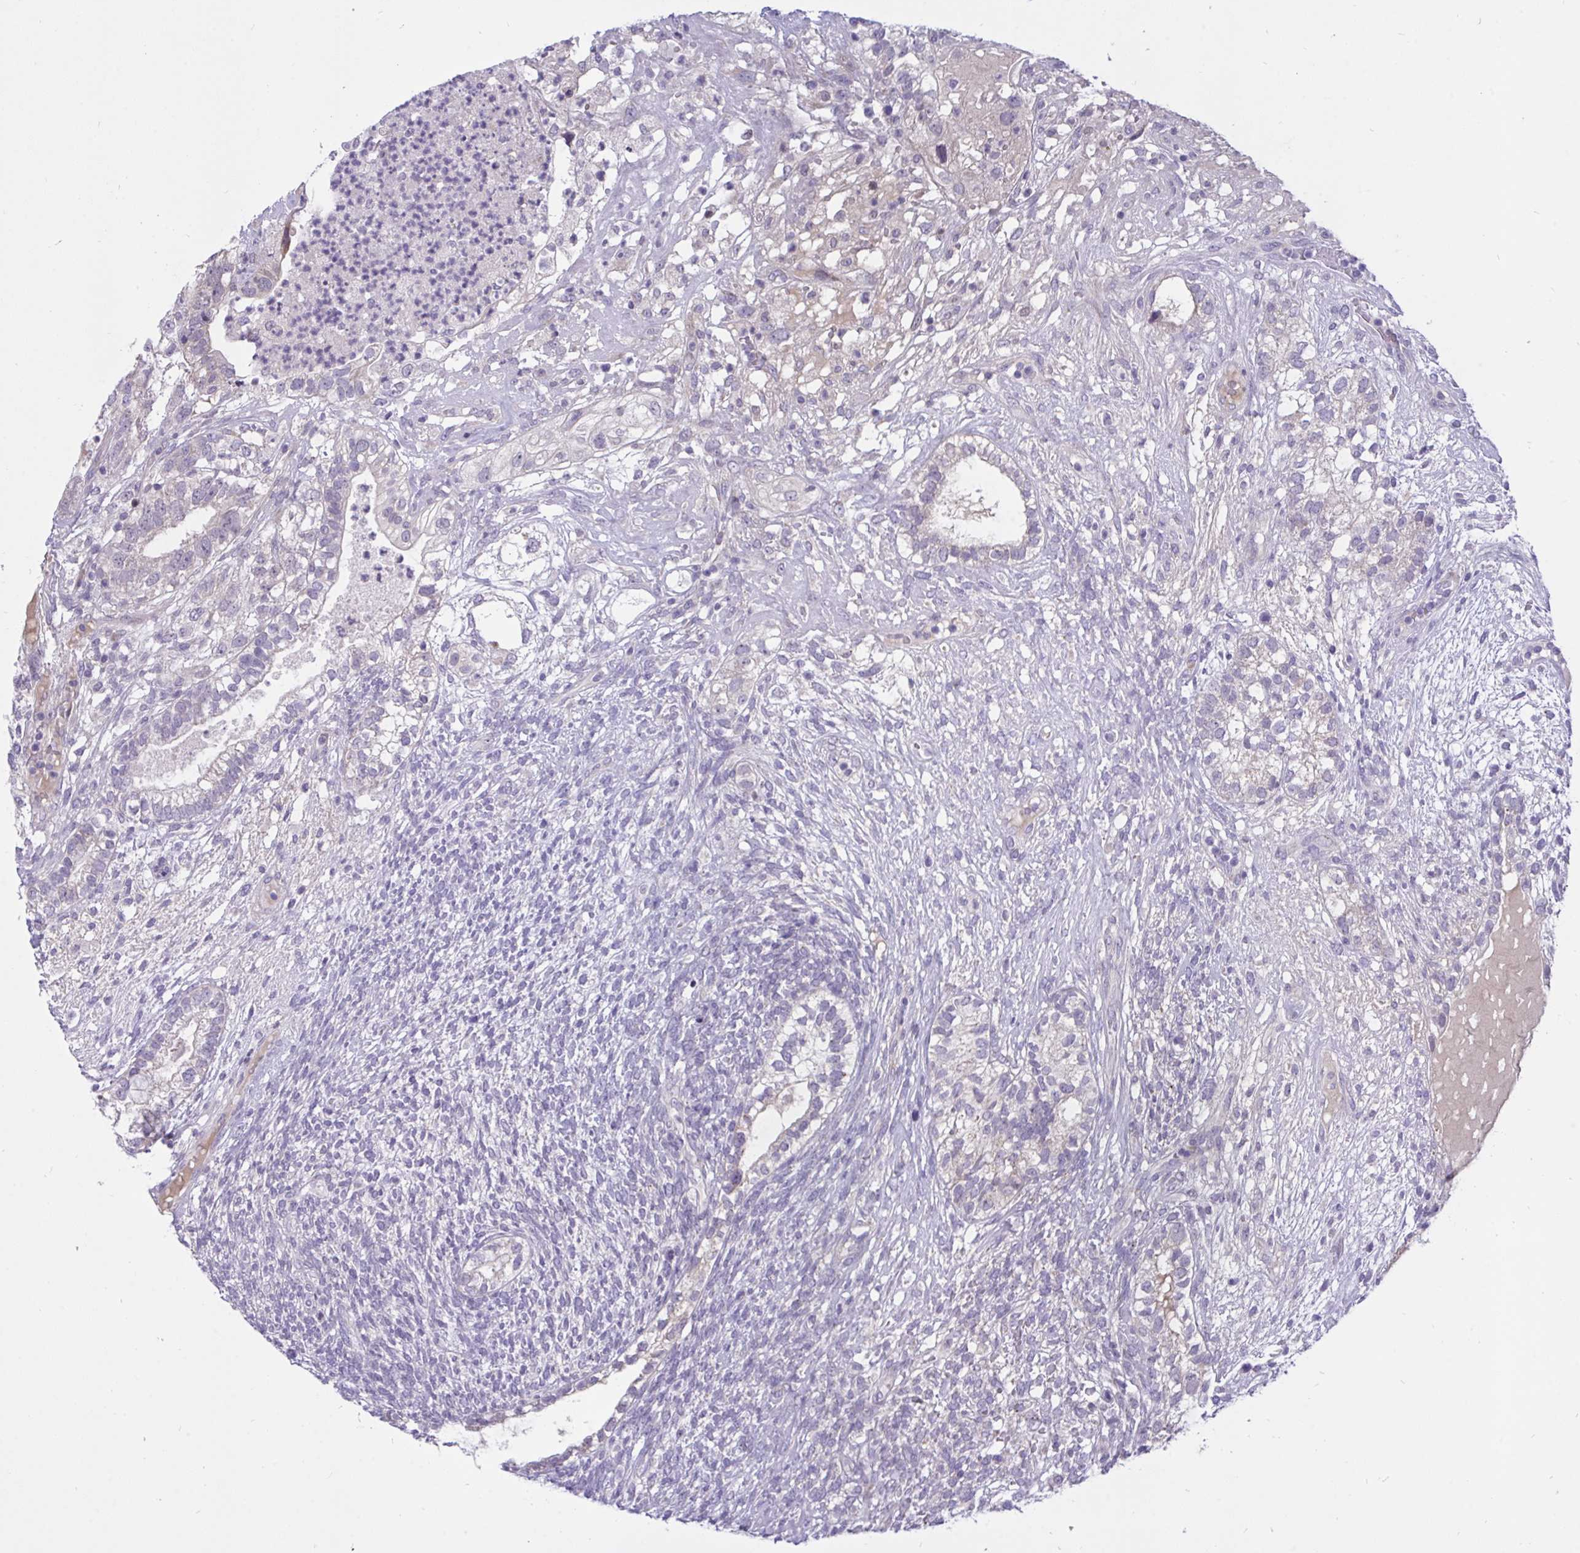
{"staining": {"intensity": "negative", "quantity": "none", "location": "none"}, "tissue": "testis cancer", "cell_type": "Tumor cells", "image_type": "cancer", "snomed": [{"axis": "morphology", "description": "Seminoma, NOS"}, {"axis": "morphology", "description": "Carcinoma, Embryonal, NOS"}, {"axis": "topography", "description": "Testis"}], "caption": "High power microscopy histopathology image of an IHC photomicrograph of embryonal carcinoma (testis), revealing no significant staining in tumor cells.", "gene": "EPOP", "patient": {"sex": "male", "age": 41}}